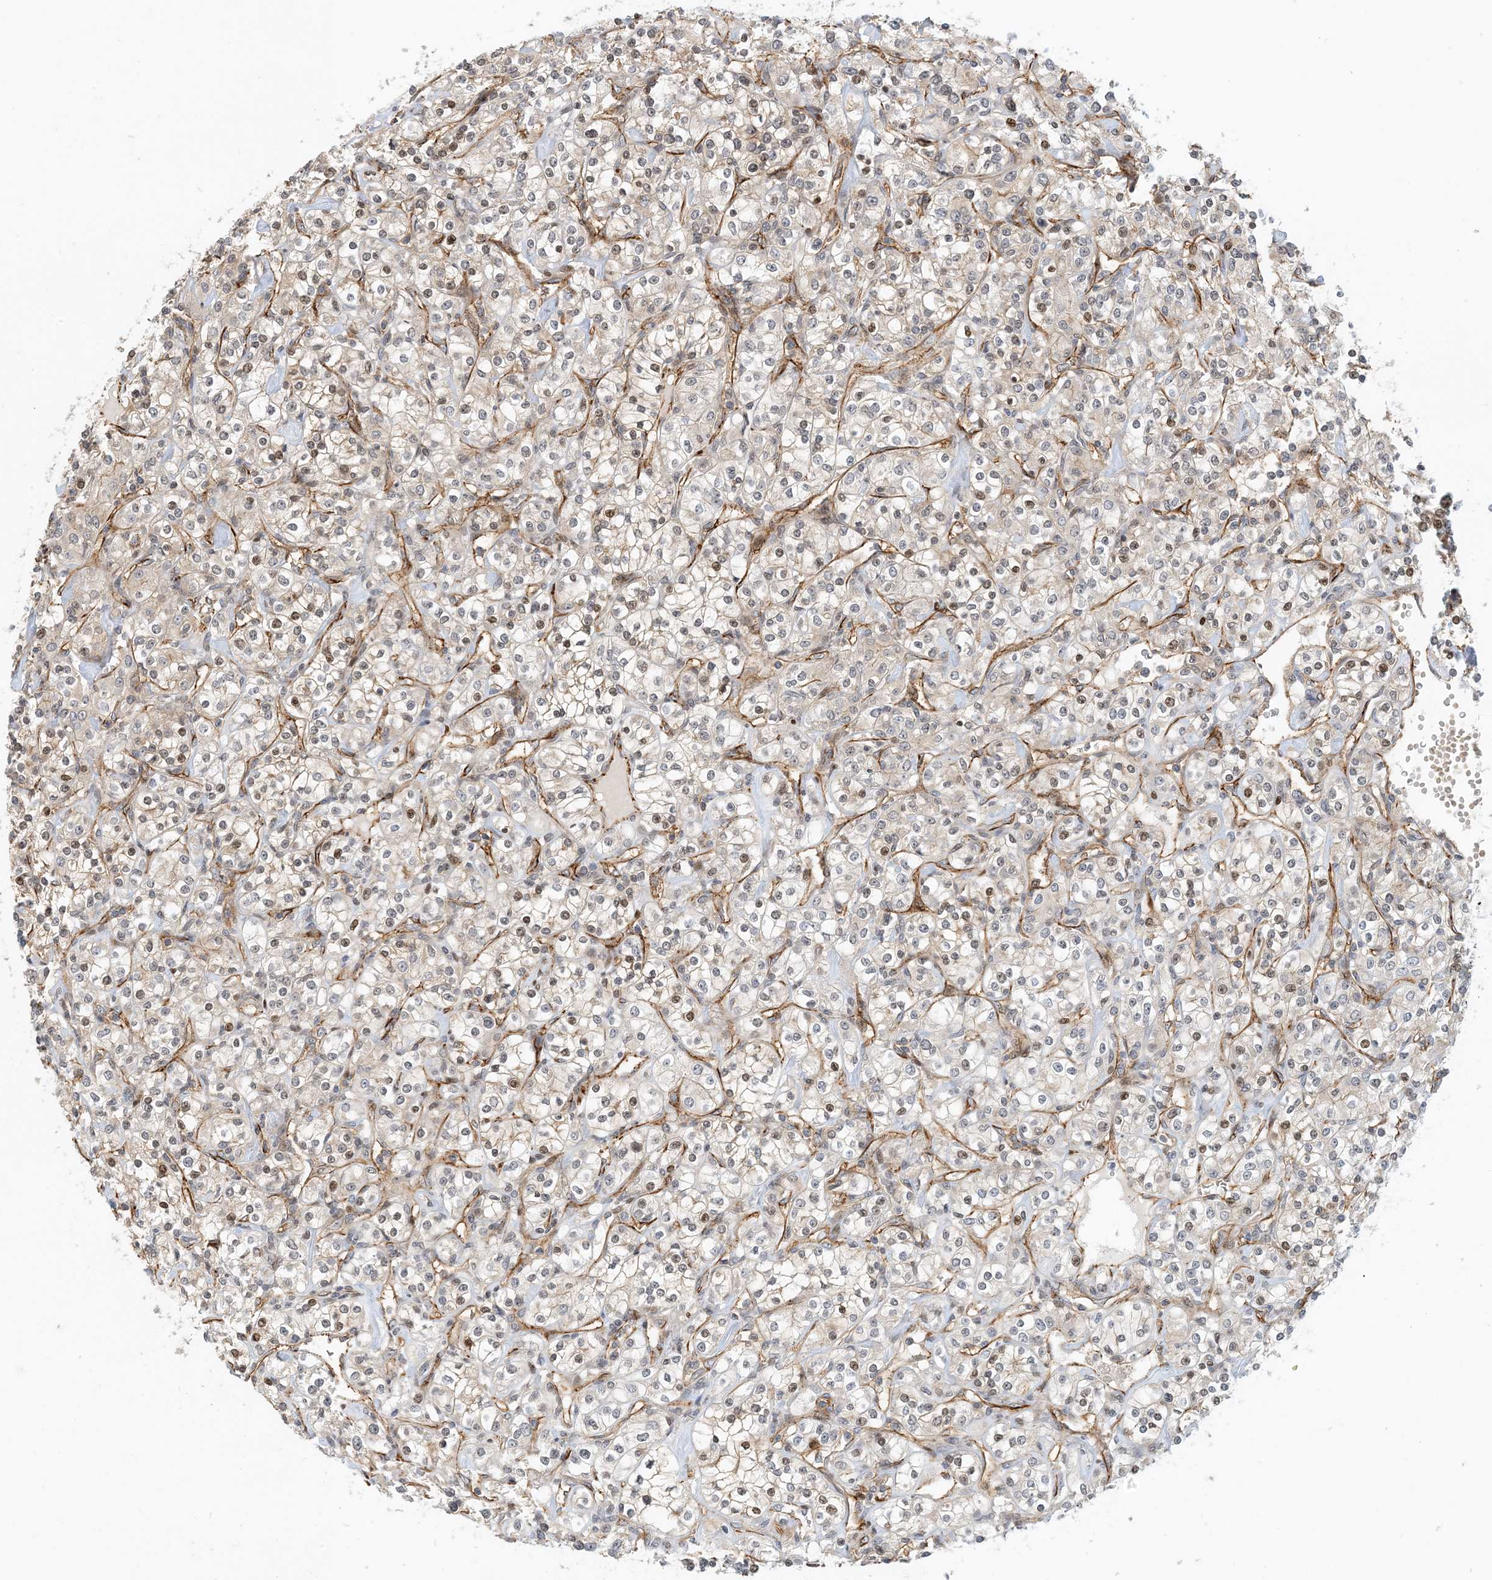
{"staining": {"intensity": "weak", "quantity": "<25%", "location": "nuclear"}, "tissue": "renal cancer", "cell_type": "Tumor cells", "image_type": "cancer", "snomed": [{"axis": "morphology", "description": "Adenocarcinoma, NOS"}, {"axis": "topography", "description": "Kidney"}], "caption": "DAB (3,3'-diaminobenzidine) immunohistochemical staining of human renal cancer shows no significant positivity in tumor cells.", "gene": "MAPKBP1", "patient": {"sex": "male", "age": 77}}